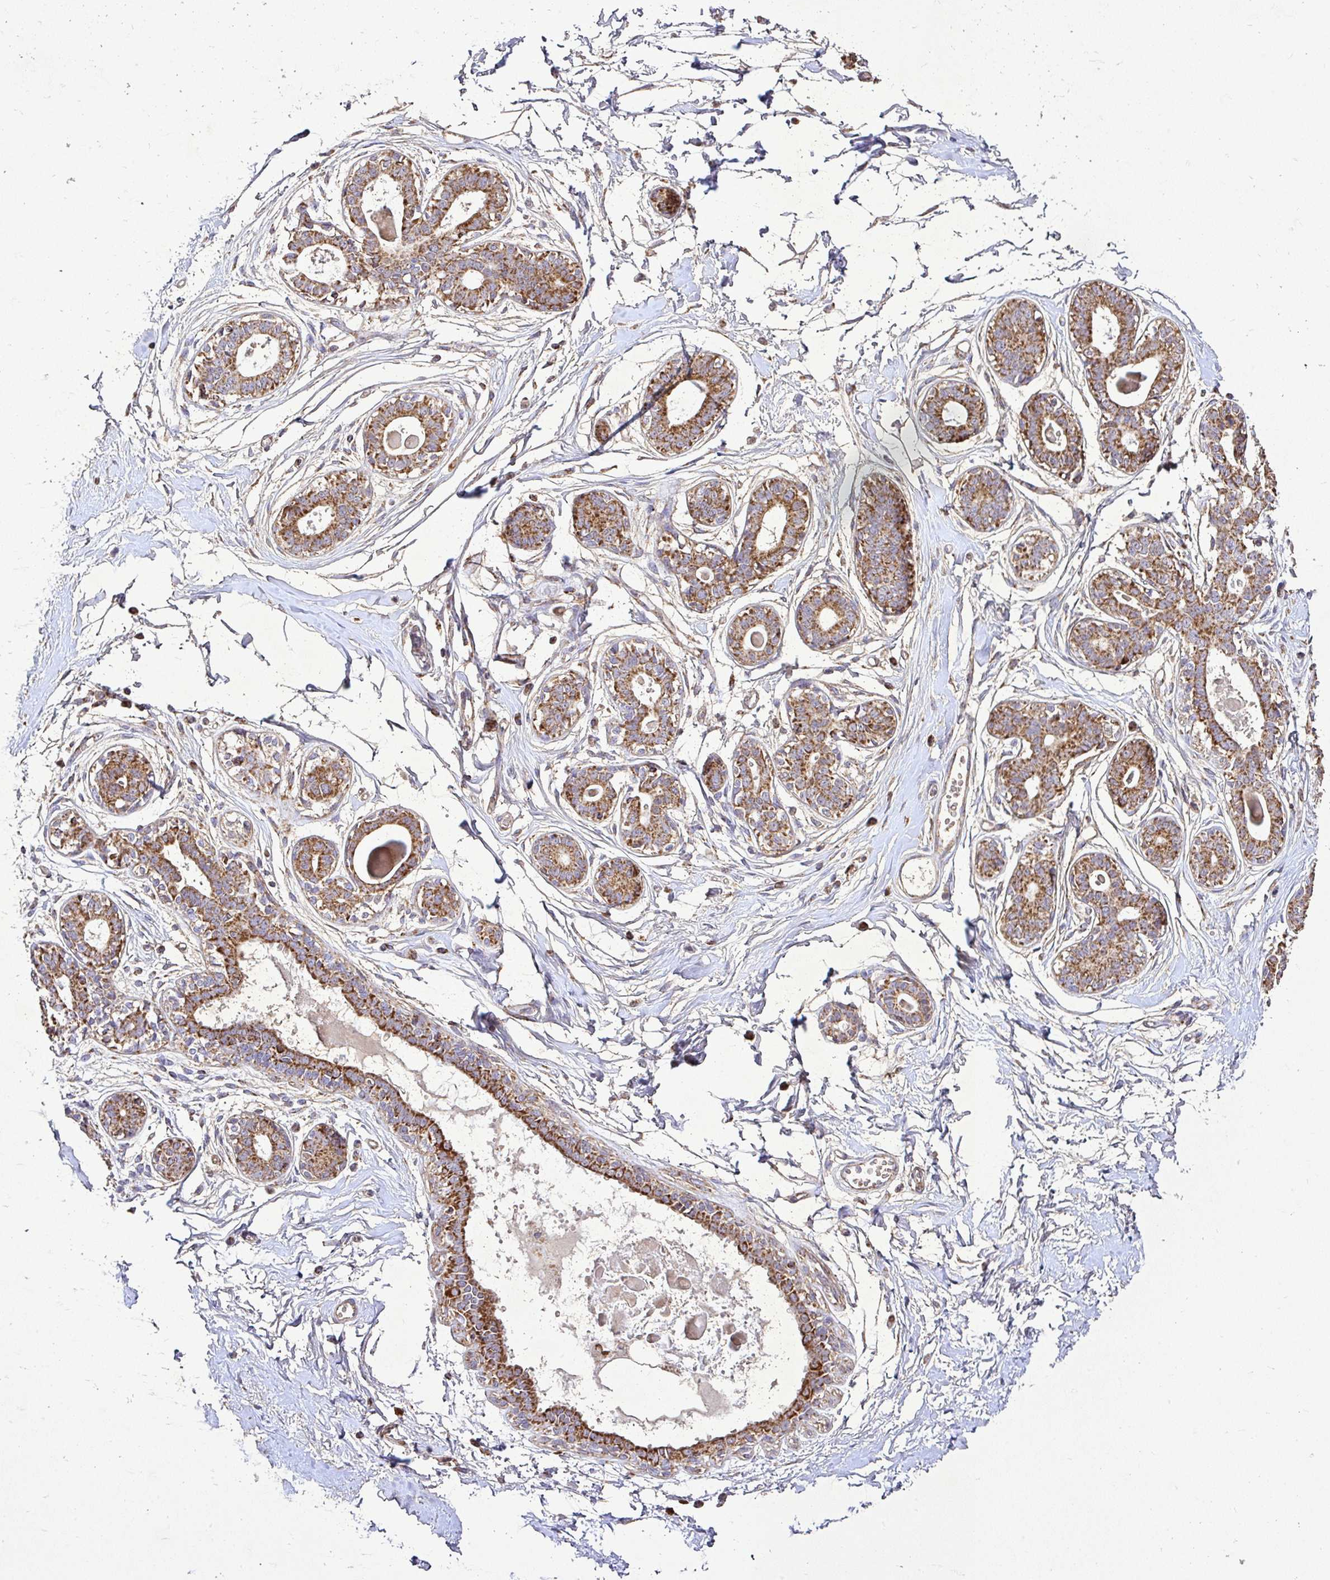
{"staining": {"intensity": "weak", "quantity": "<25%", "location": "cytoplasmic/membranous"}, "tissue": "breast", "cell_type": "Adipocytes", "image_type": "normal", "snomed": [{"axis": "morphology", "description": "Normal tissue, NOS"}, {"axis": "topography", "description": "Breast"}], "caption": "Protein analysis of normal breast shows no significant positivity in adipocytes. (DAB (3,3'-diaminobenzidine) immunohistochemistry, high magnification).", "gene": "AGK", "patient": {"sex": "female", "age": 45}}